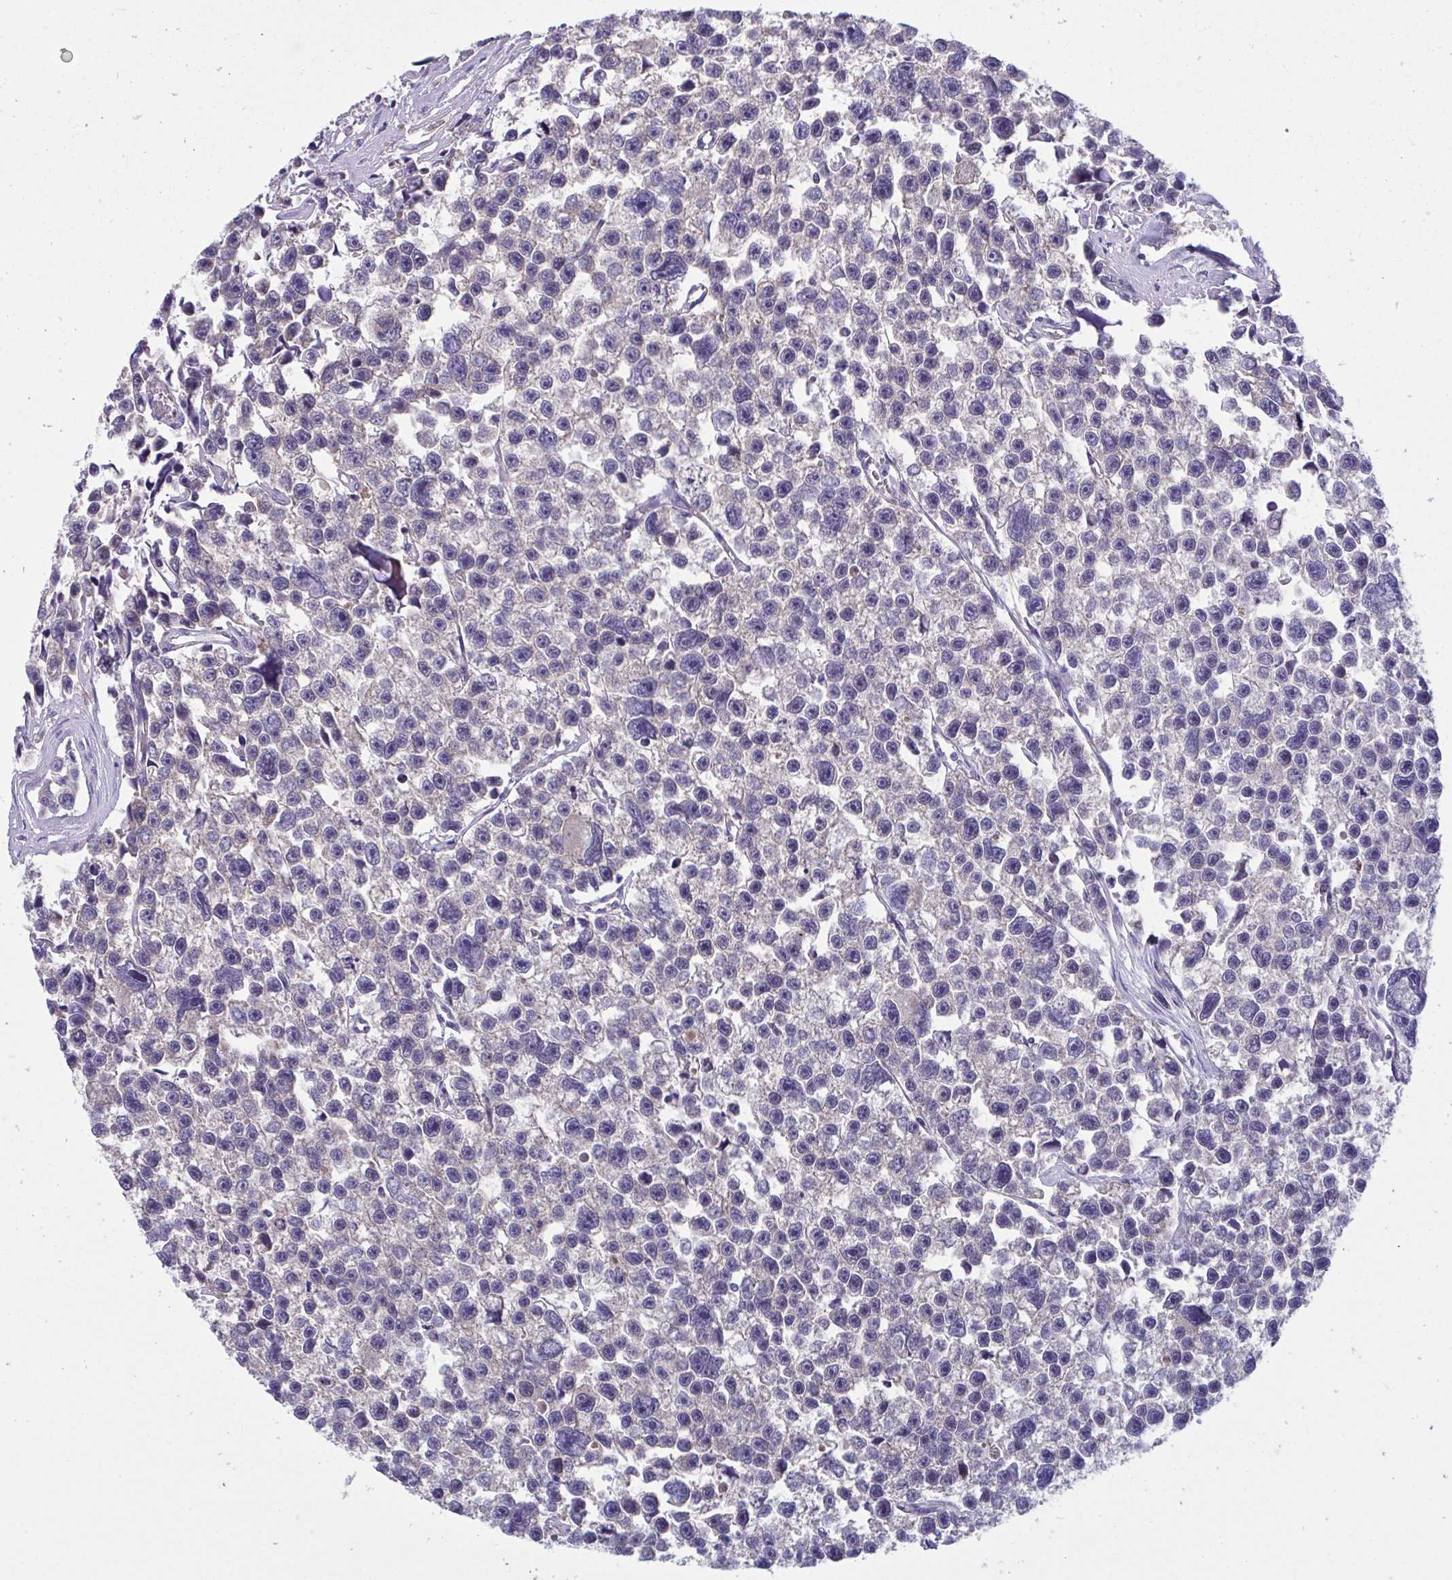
{"staining": {"intensity": "negative", "quantity": "none", "location": "none"}, "tissue": "testis cancer", "cell_type": "Tumor cells", "image_type": "cancer", "snomed": [{"axis": "morphology", "description": "Seminoma, NOS"}, {"axis": "topography", "description": "Testis"}], "caption": "High magnification brightfield microscopy of testis seminoma stained with DAB (3,3'-diaminobenzidine) (brown) and counterstained with hematoxylin (blue): tumor cells show no significant expression.", "gene": "OR13A1", "patient": {"sex": "male", "age": 26}}